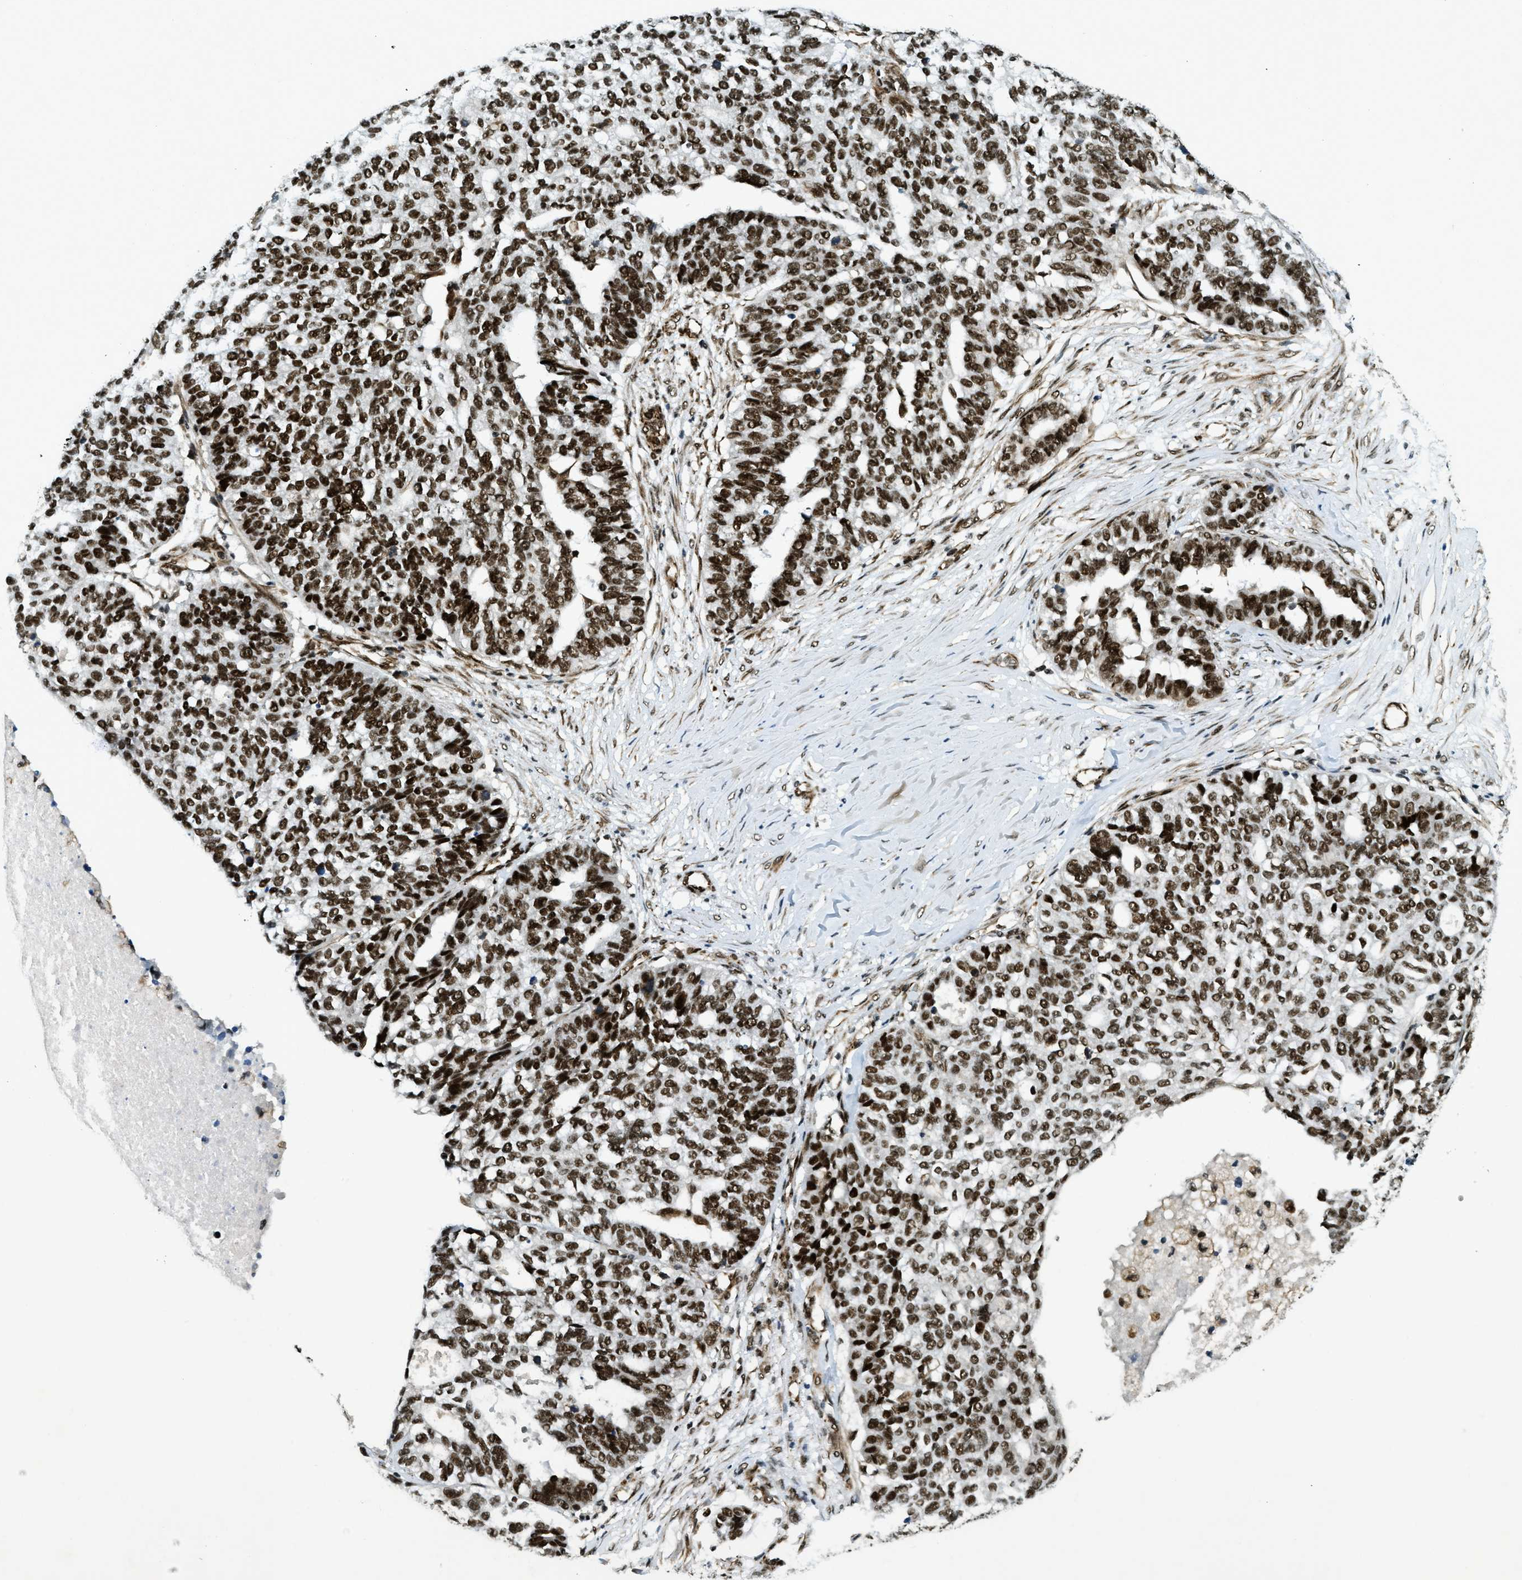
{"staining": {"intensity": "strong", "quantity": ">75%", "location": "nuclear"}, "tissue": "ovarian cancer", "cell_type": "Tumor cells", "image_type": "cancer", "snomed": [{"axis": "morphology", "description": "Cystadenocarcinoma, serous, NOS"}, {"axis": "topography", "description": "Ovary"}], "caption": "Serous cystadenocarcinoma (ovarian) stained with a protein marker exhibits strong staining in tumor cells.", "gene": "ZFR", "patient": {"sex": "female", "age": 59}}